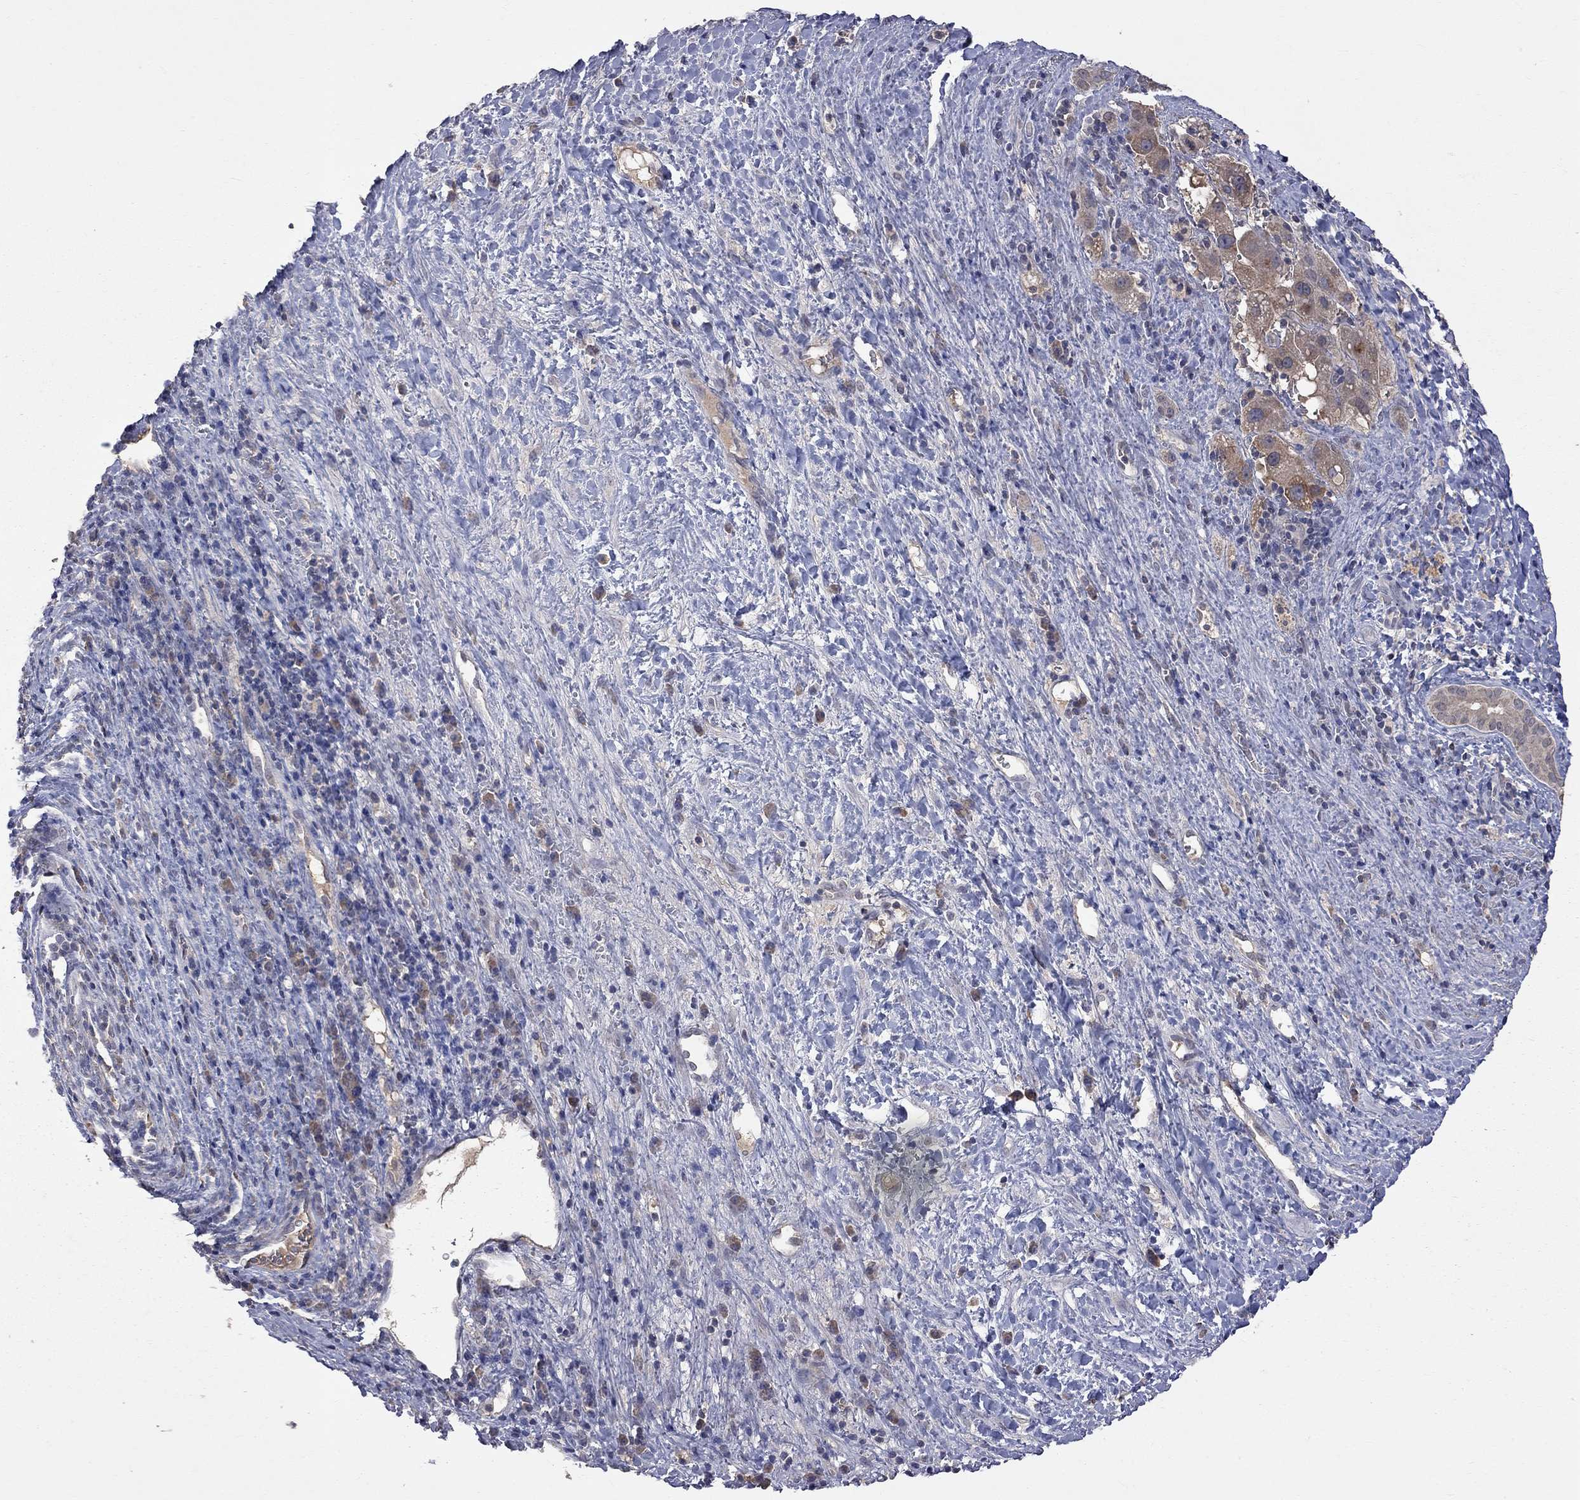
{"staining": {"intensity": "weak", "quantity": ">75%", "location": "cytoplasmic/membranous"}, "tissue": "liver cancer", "cell_type": "Tumor cells", "image_type": "cancer", "snomed": [{"axis": "morphology", "description": "Carcinoma, Hepatocellular, NOS"}, {"axis": "topography", "description": "Liver"}], "caption": "A photomicrograph of liver cancer (hepatocellular carcinoma) stained for a protein displays weak cytoplasmic/membranous brown staining in tumor cells.", "gene": "HTR6", "patient": {"sex": "female", "age": 60}}